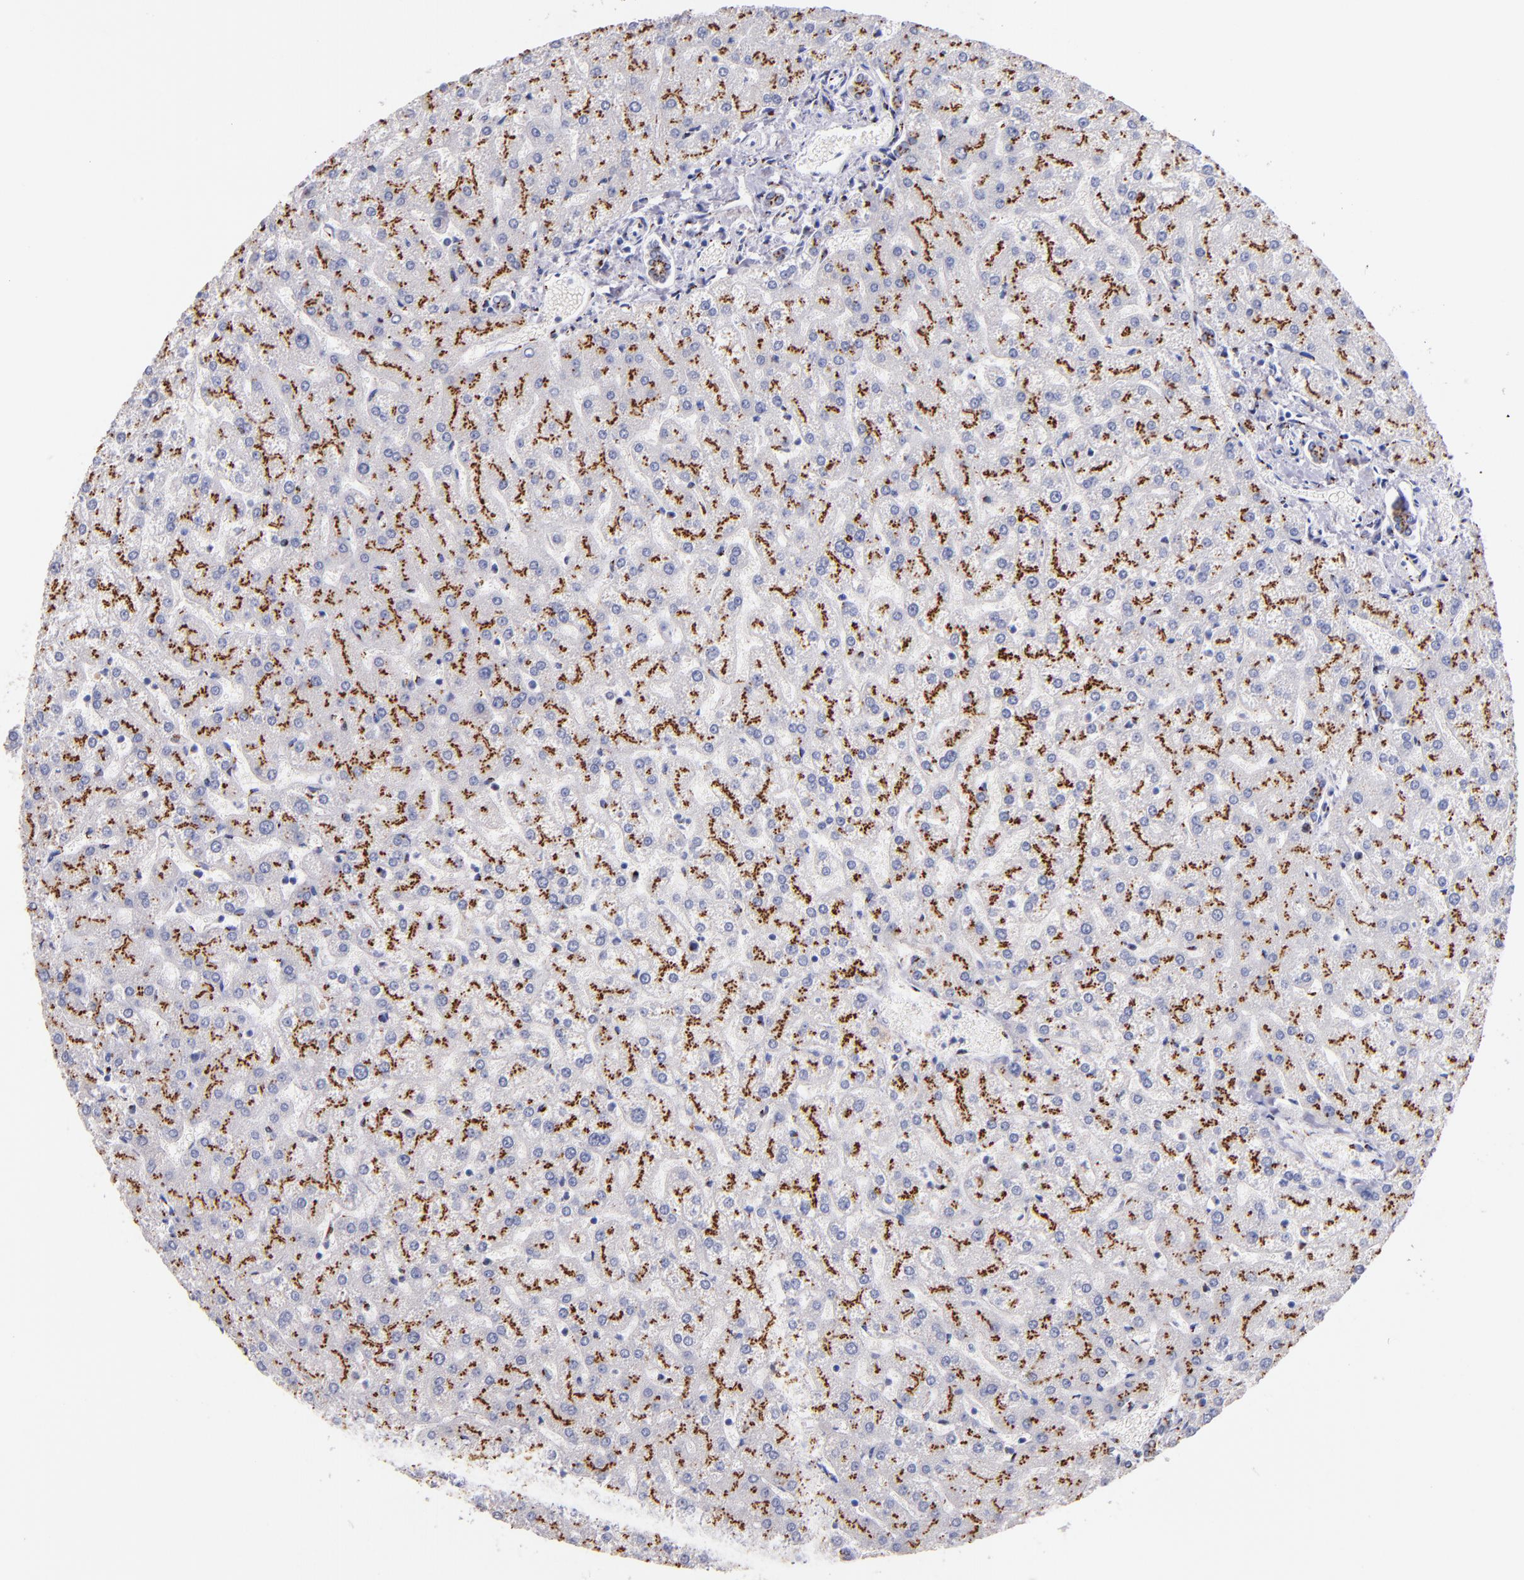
{"staining": {"intensity": "strong", "quantity": ">75%", "location": "cytoplasmic/membranous"}, "tissue": "liver", "cell_type": "Cholangiocytes", "image_type": "normal", "snomed": [{"axis": "morphology", "description": "Normal tissue, NOS"}, {"axis": "topography", "description": "Liver"}], "caption": "Liver stained with a brown dye exhibits strong cytoplasmic/membranous positive expression in approximately >75% of cholangiocytes.", "gene": "GOLIM4", "patient": {"sex": "female", "age": 32}}